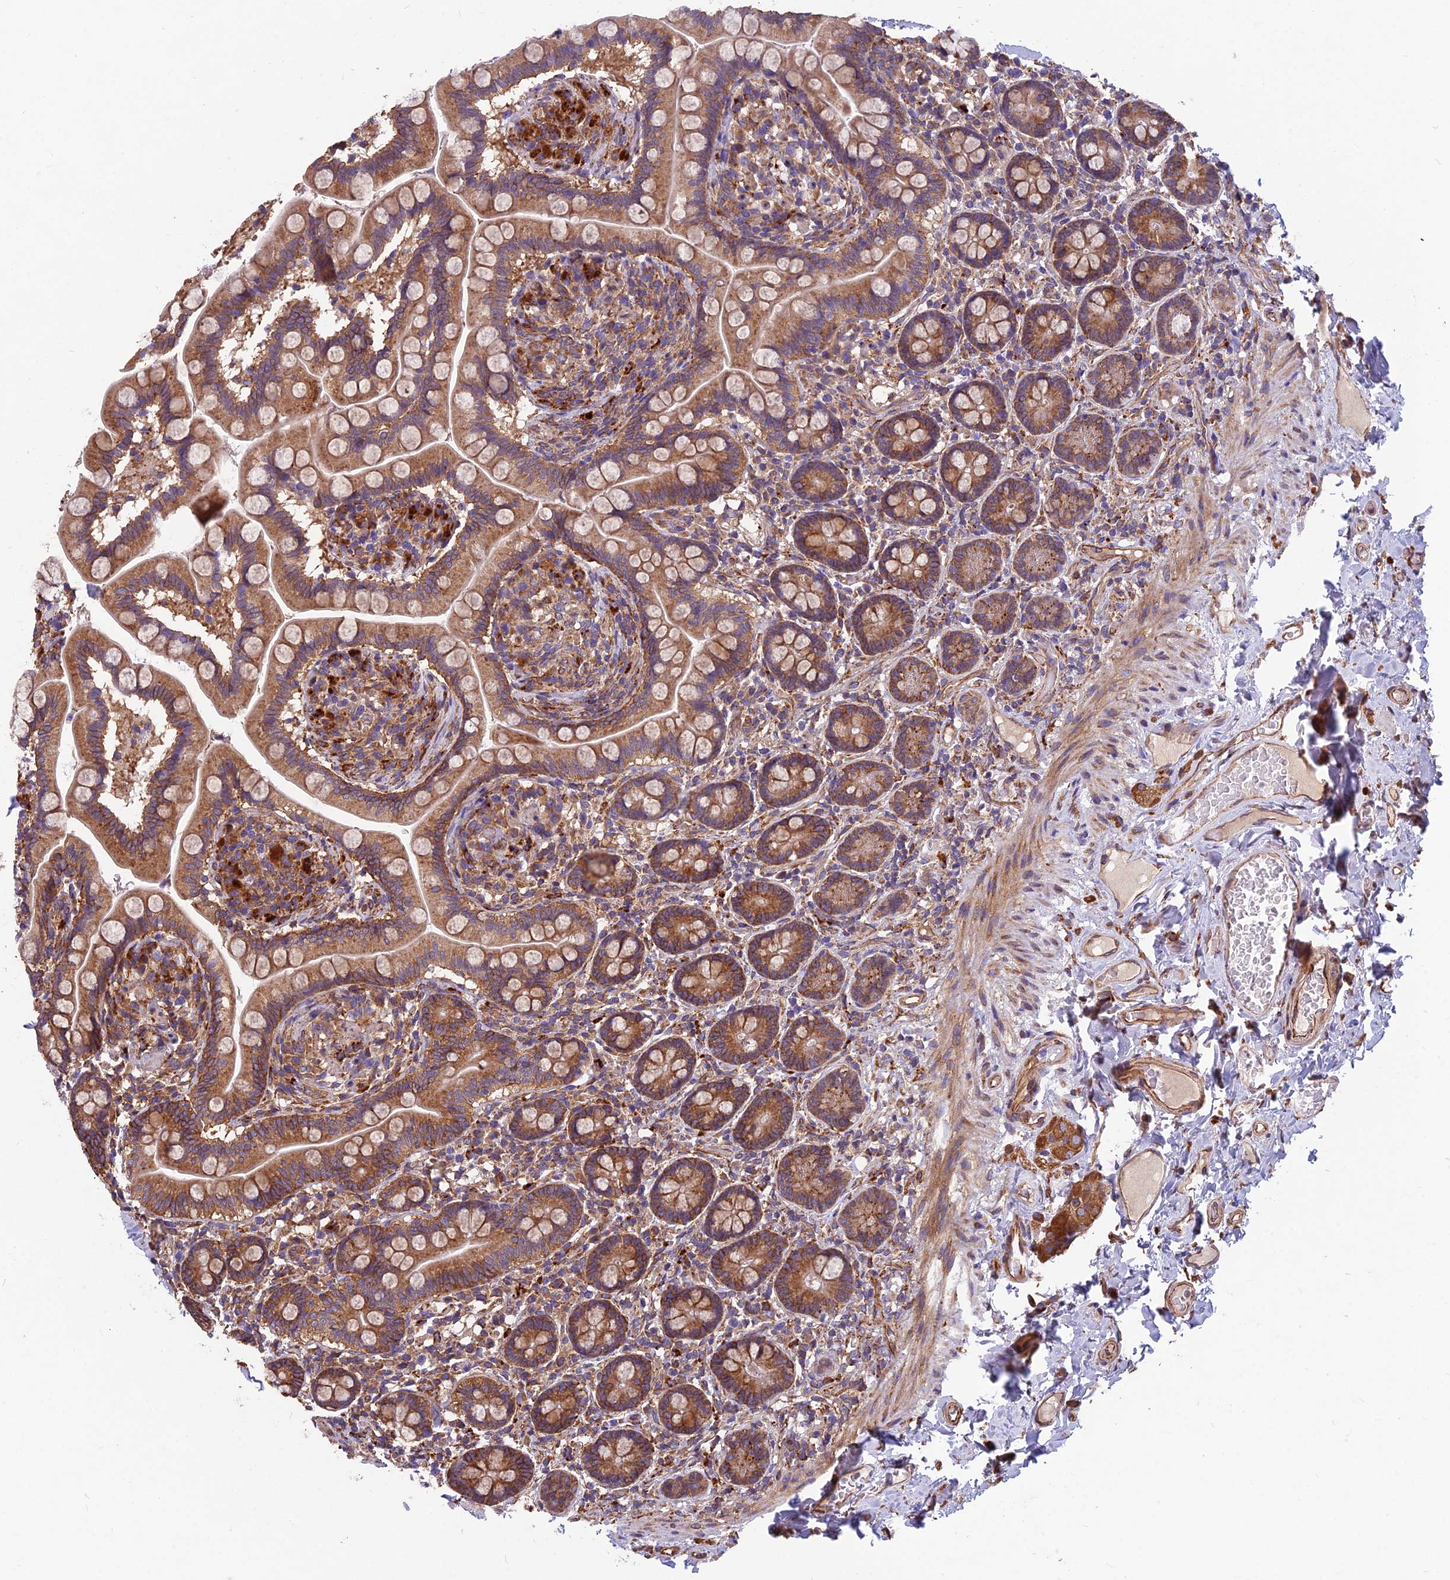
{"staining": {"intensity": "moderate", "quantity": ">75%", "location": "cytoplasmic/membranous"}, "tissue": "small intestine", "cell_type": "Glandular cells", "image_type": "normal", "snomed": [{"axis": "morphology", "description": "Normal tissue, NOS"}, {"axis": "topography", "description": "Small intestine"}], "caption": "A photomicrograph showing moderate cytoplasmic/membranous positivity in about >75% of glandular cells in benign small intestine, as visualized by brown immunohistochemical staining.", "gene": "SPDL1", "patient": {"sex": "female", "age": 64}}